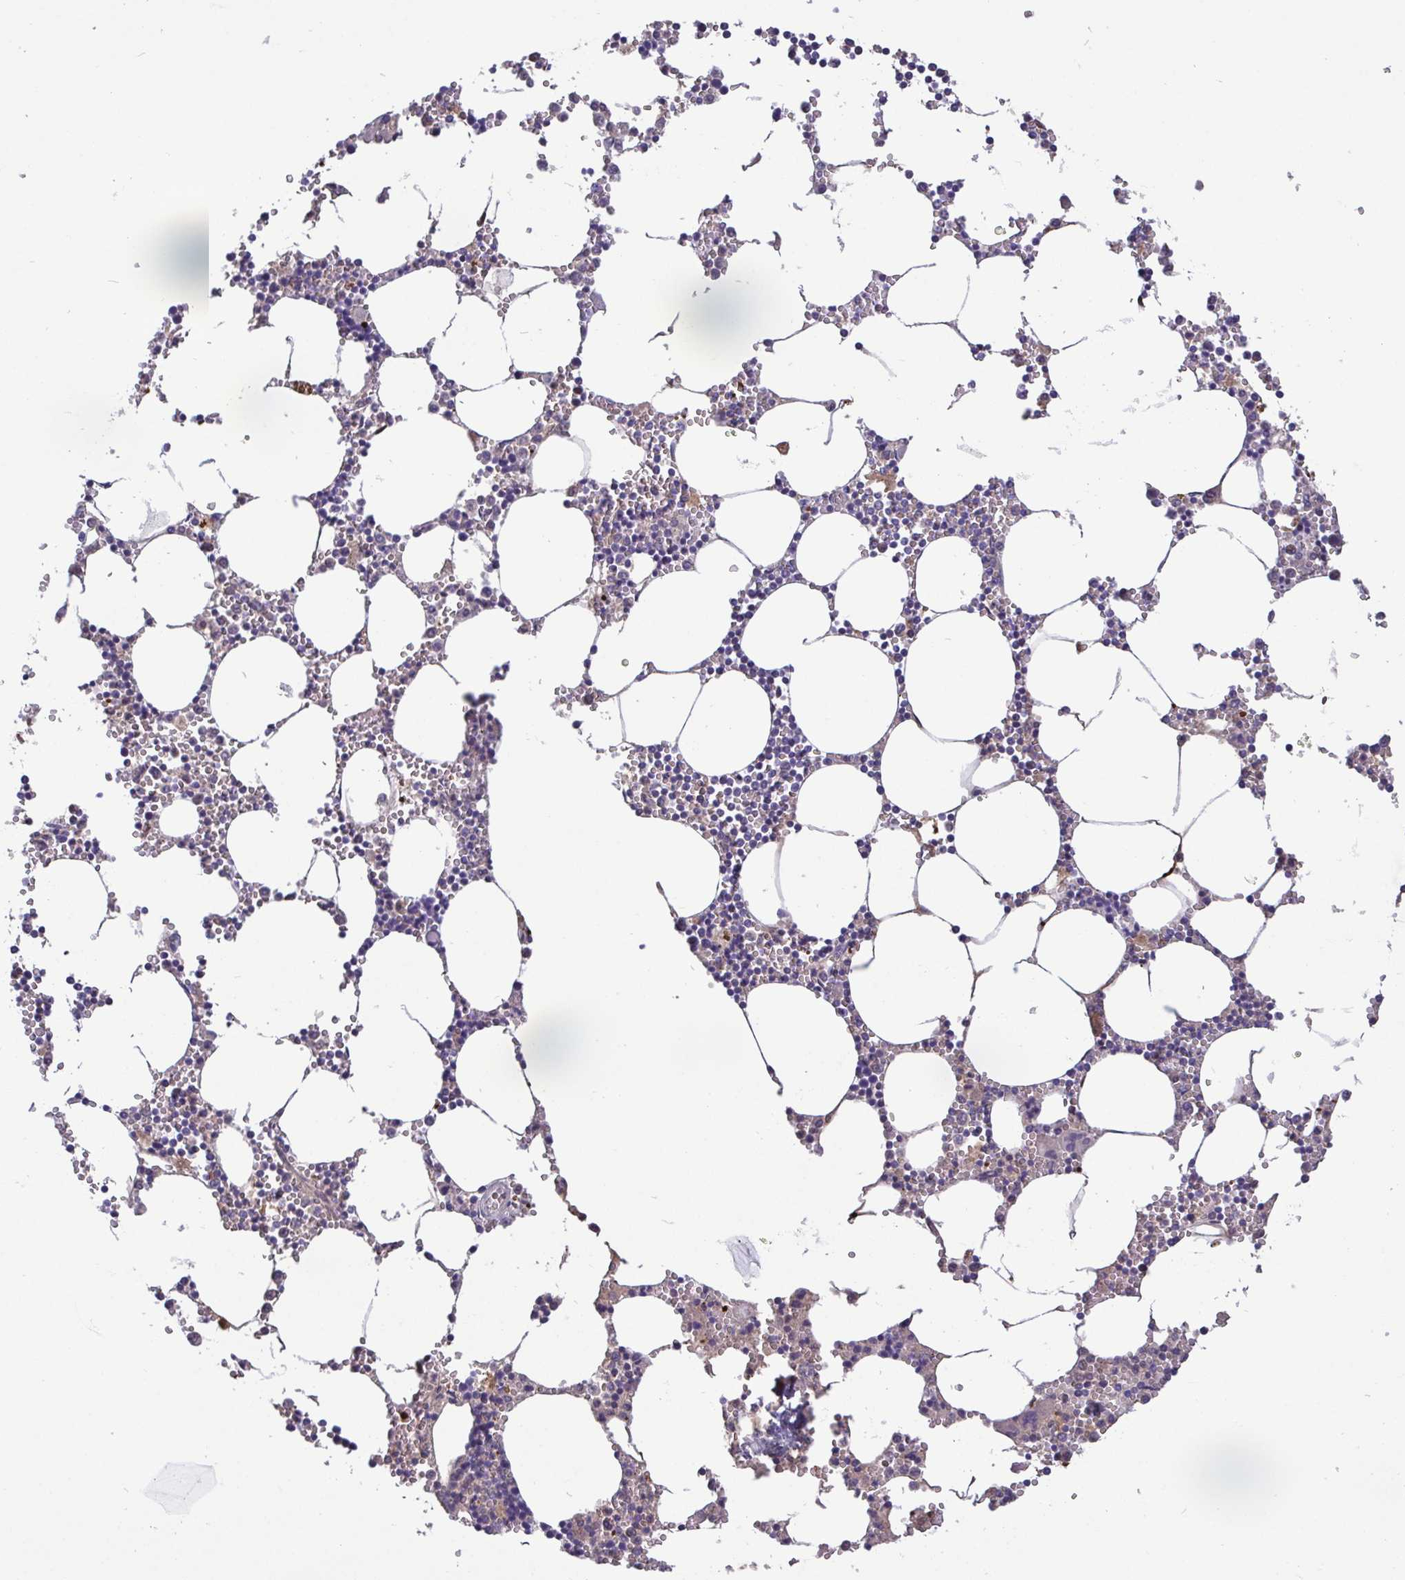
{"staining": {"intensity": "weak", "quantity": "25%-75%", "location": "cytoplasmic/membranous"}, "tissue": "bone marrow", "cell_type": "Hematopoietic cells", "image_type": "normal", "snomed": [{"axis": "morphology", "description": "Normal tissue, NOS"}, {"axis": "topography", "description": "Bone marrow"}], "caption": "The immunohistochemical stain labels weak cytoplasmic/membranous positivity in hematopoietic cells of unremarkable bone marrow. Ihc stains the protein in brown and the nuclei are stained blue.", "gene": "IDH1", "patient": {"sex": "male", "age": 54}}